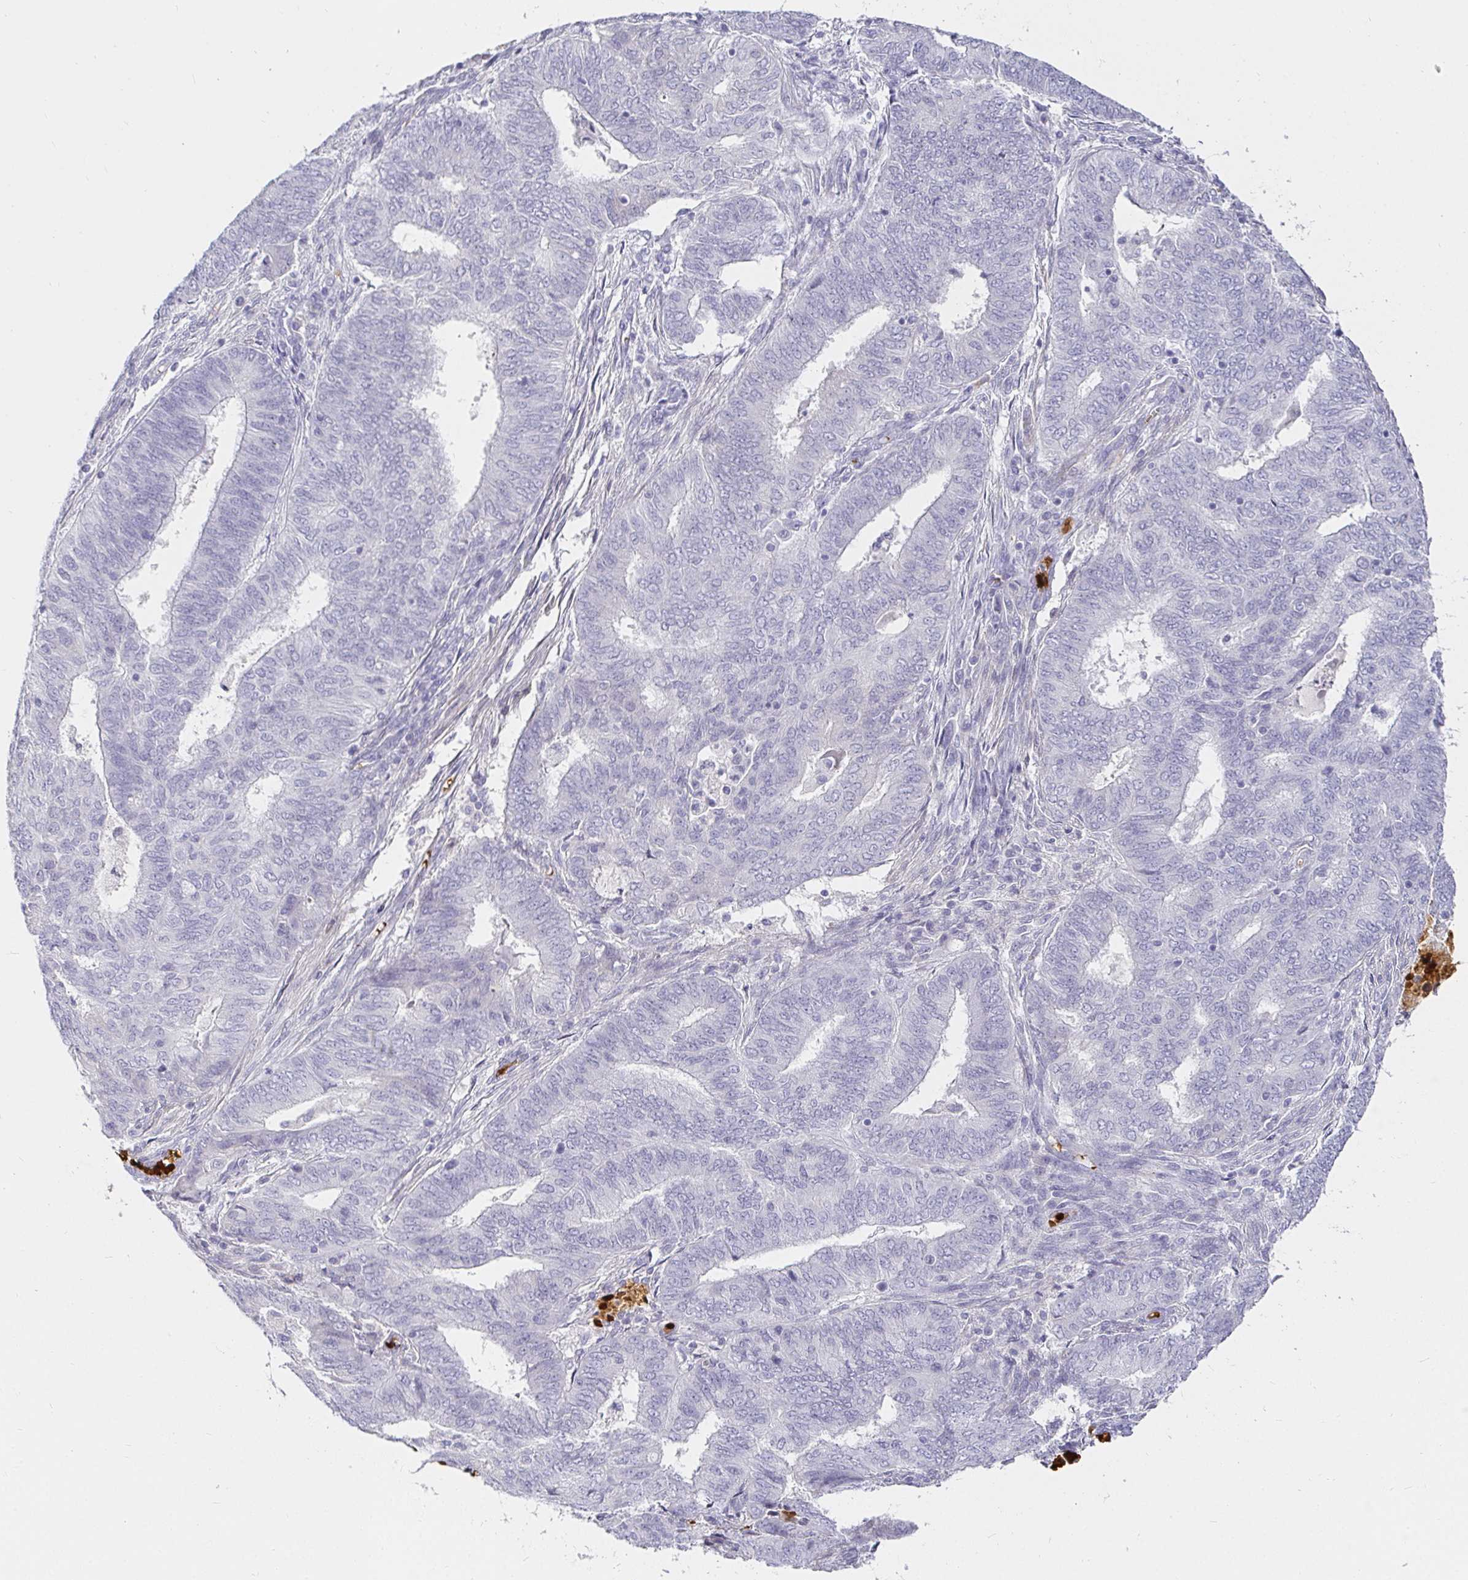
{"staining": {"intensity": "negative", "quantity": "none", "location": "none"}, "tissue": "endometrial cancer", "cell_type": "Tumor cells", "image_type": "cancer", "snomed": [{"axis": "morphology", "description": "Adenocarcinoma, NOS"}, {"axis": "topography", "description": "Endometrium"}], "caption": "Immunohistochemistry micrograph of human endometrial cancer stained for a protein (brown), which reveals no expression in tumor cells.", "gene": "FGF21", "patient": {"sex": "female", "age": 62}}